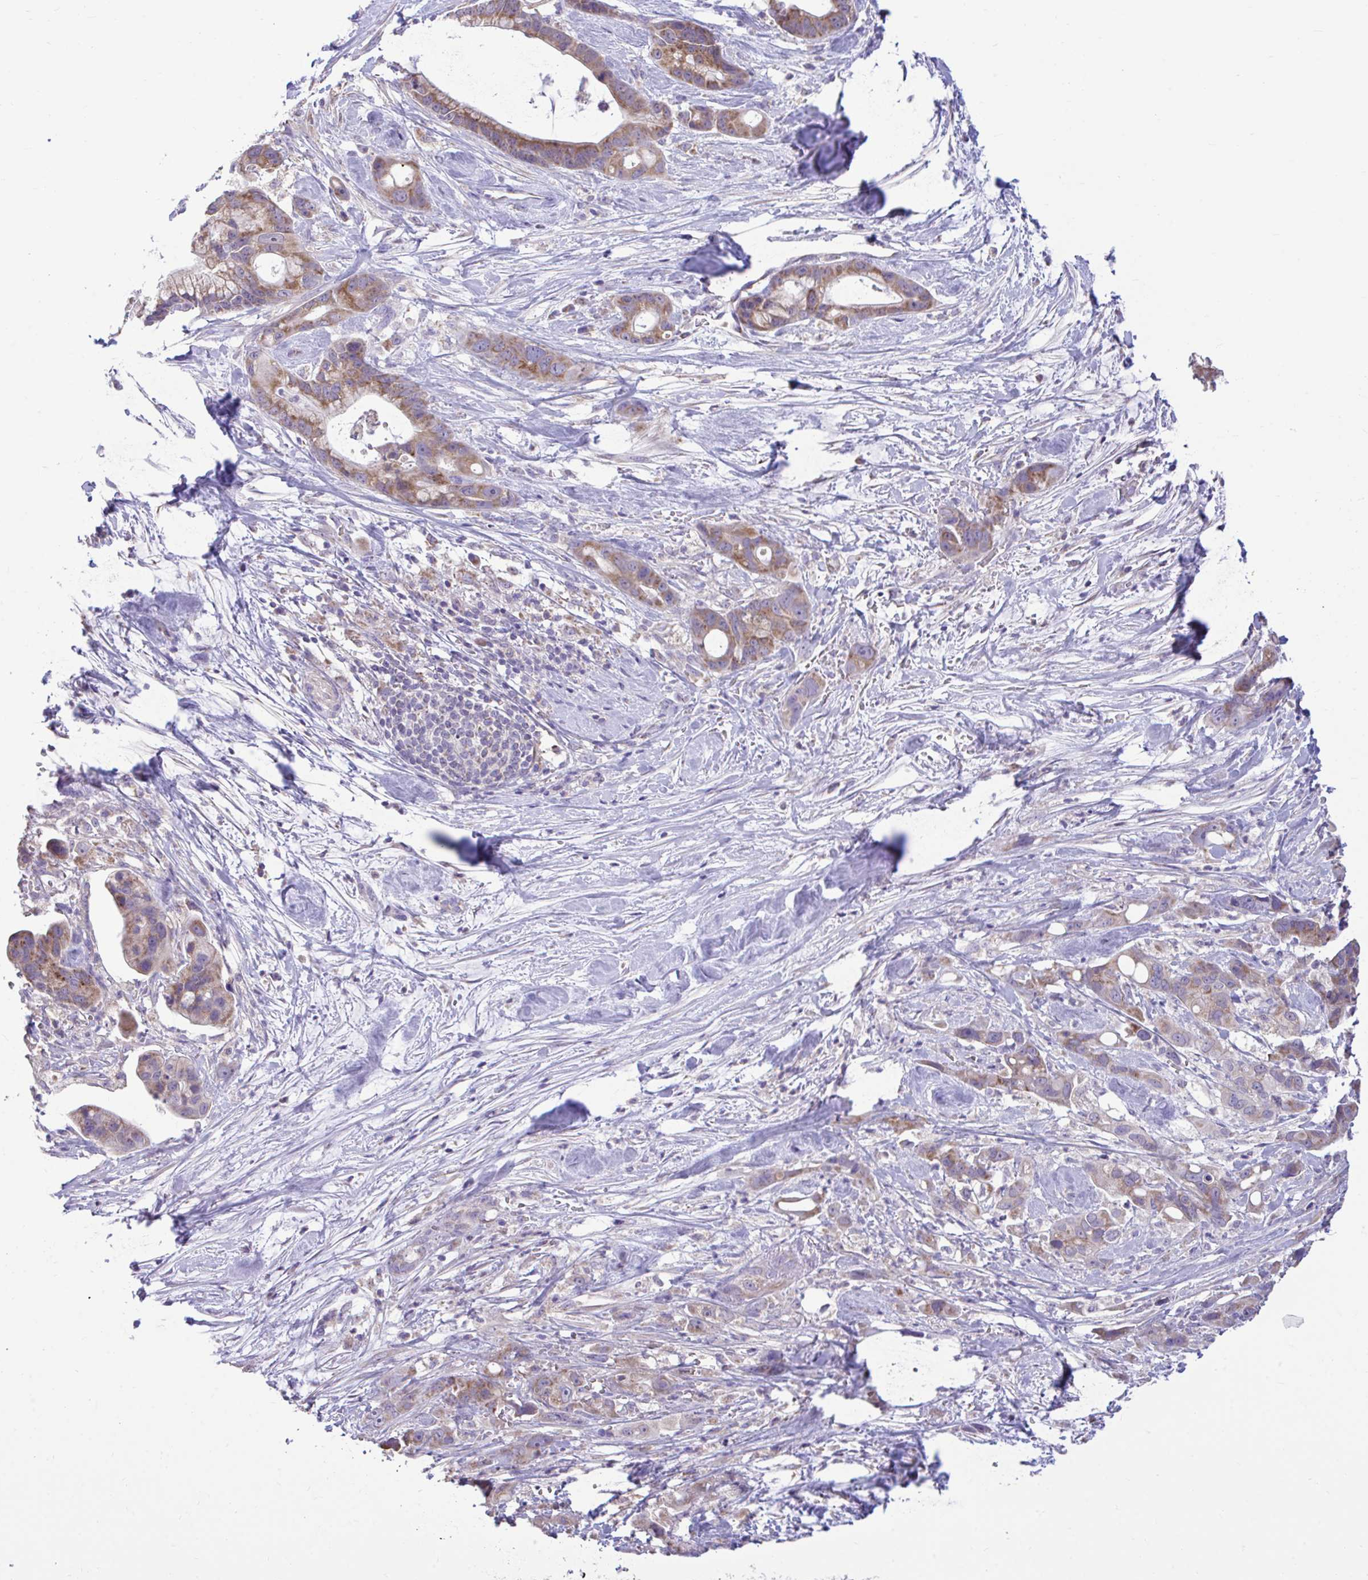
{"staining": {"intensity": "moderate", "quantity": ">75%", "location": "cytoplasmic/membranous"}, "tissue": "pancreatic cancer", "cell_type": "Tumor cells", "image_type": "cancer", "snomed": [{"axis": "morphology", "description": "Adenocarcinoma, NOS"}, {"axis": "topography", "description": "Pancreas"}], "caption": "About >75% of tumor cells in pancreatic cancer (adenocarcinoma) show moderate cytoplasmic/membranous protein positivity as visualized by brown immunohistochemical staining.", "gene": "SARS2", "patient": {"sex": "male", "age": 68}}